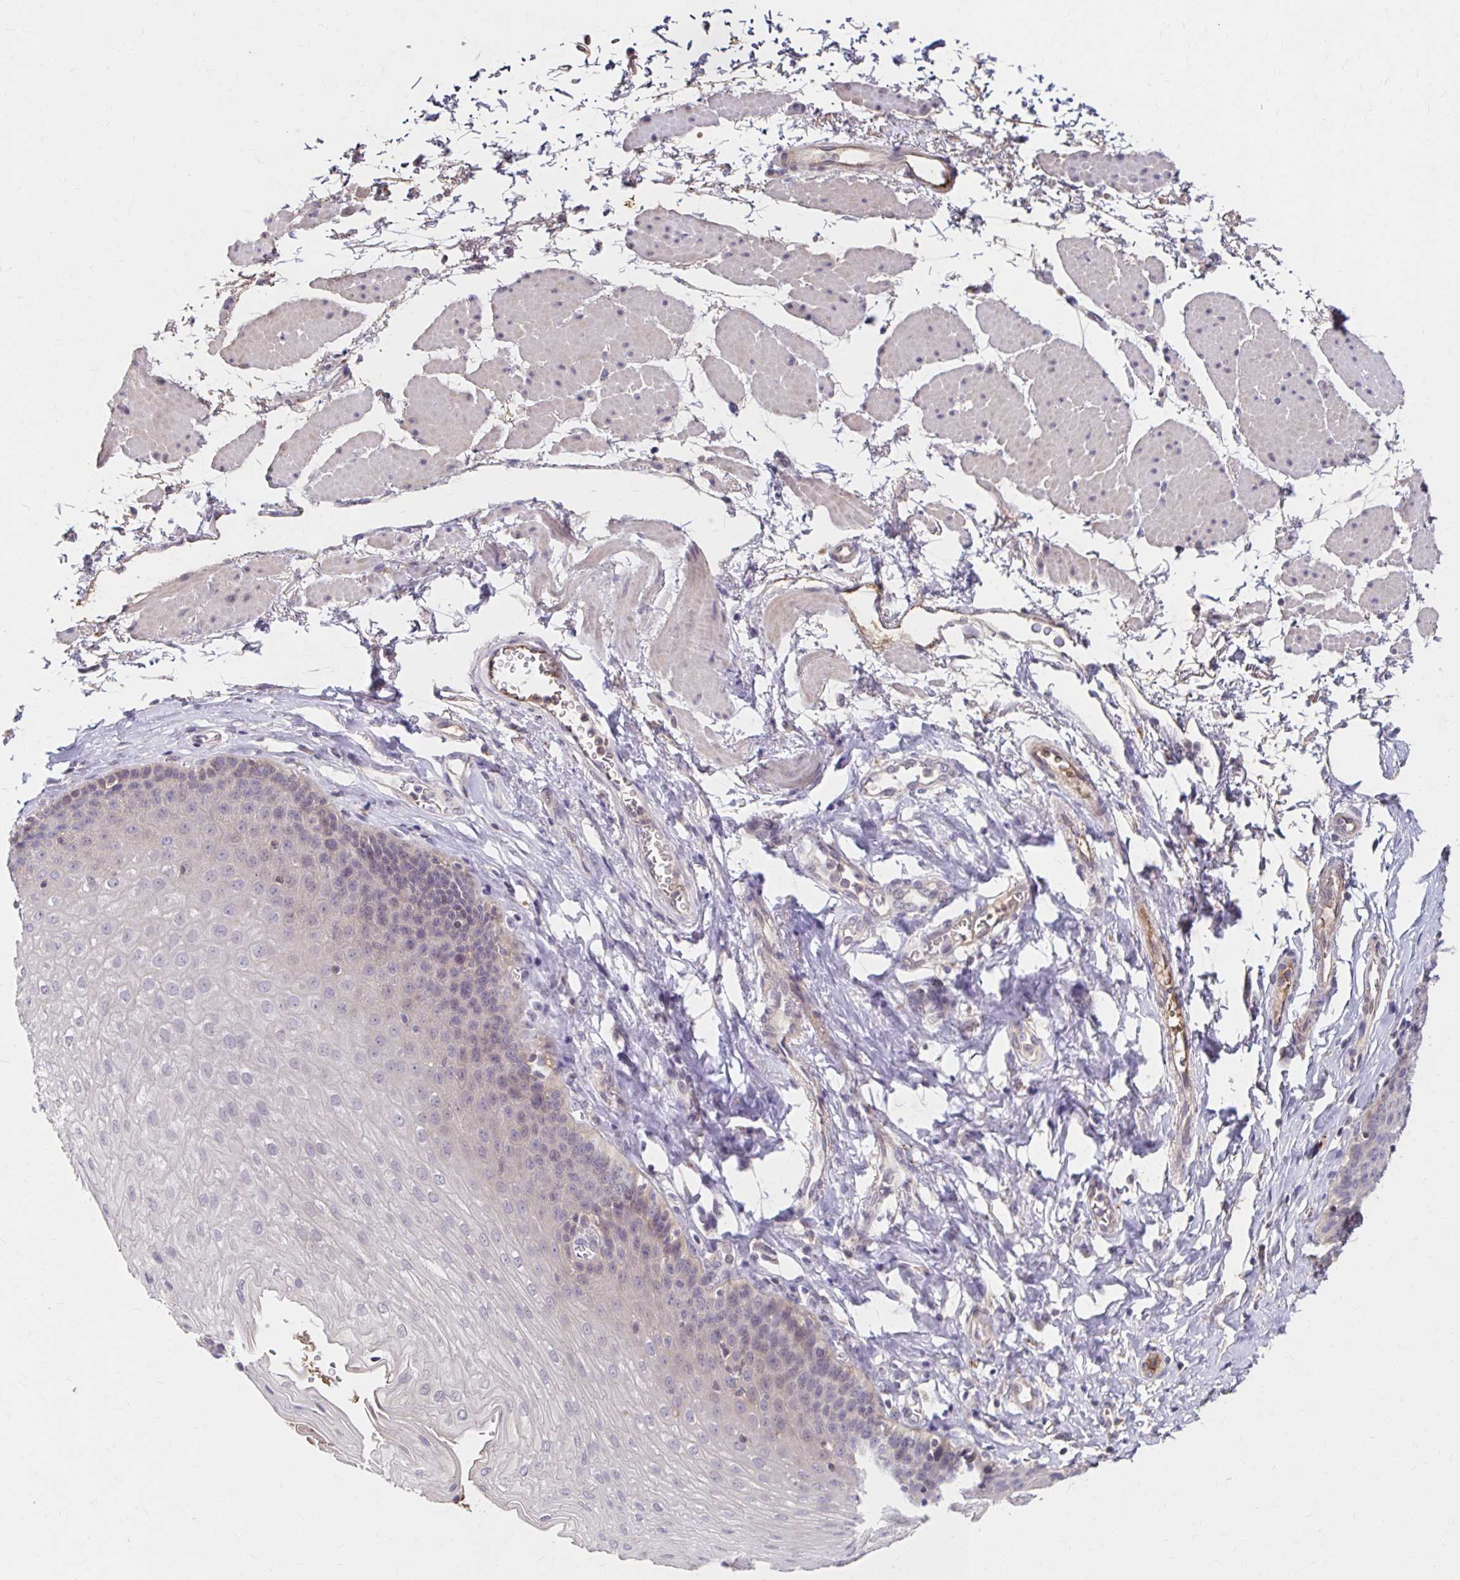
{"staining": {"intensity": "negative", "quantity": "none", "location": "none"}, "tissue": "esophagus", "cell_type": "Squamous epithelial cells", "image_type": "normal", "snomed": [{"axis": "morphology", "description": "Normal tissue, NOS"}, {"axis": "topography", "description": "Esophagus"}], "caption": "High power microscopy photomicrograph of an immunohistochemistry (IHC) histopathology image of unremarkable esophagus, revealing no significant staining in squamous epithelial cells.", "gene": "HMGCS2", "patient": {"sex": "female", "age": 81}}